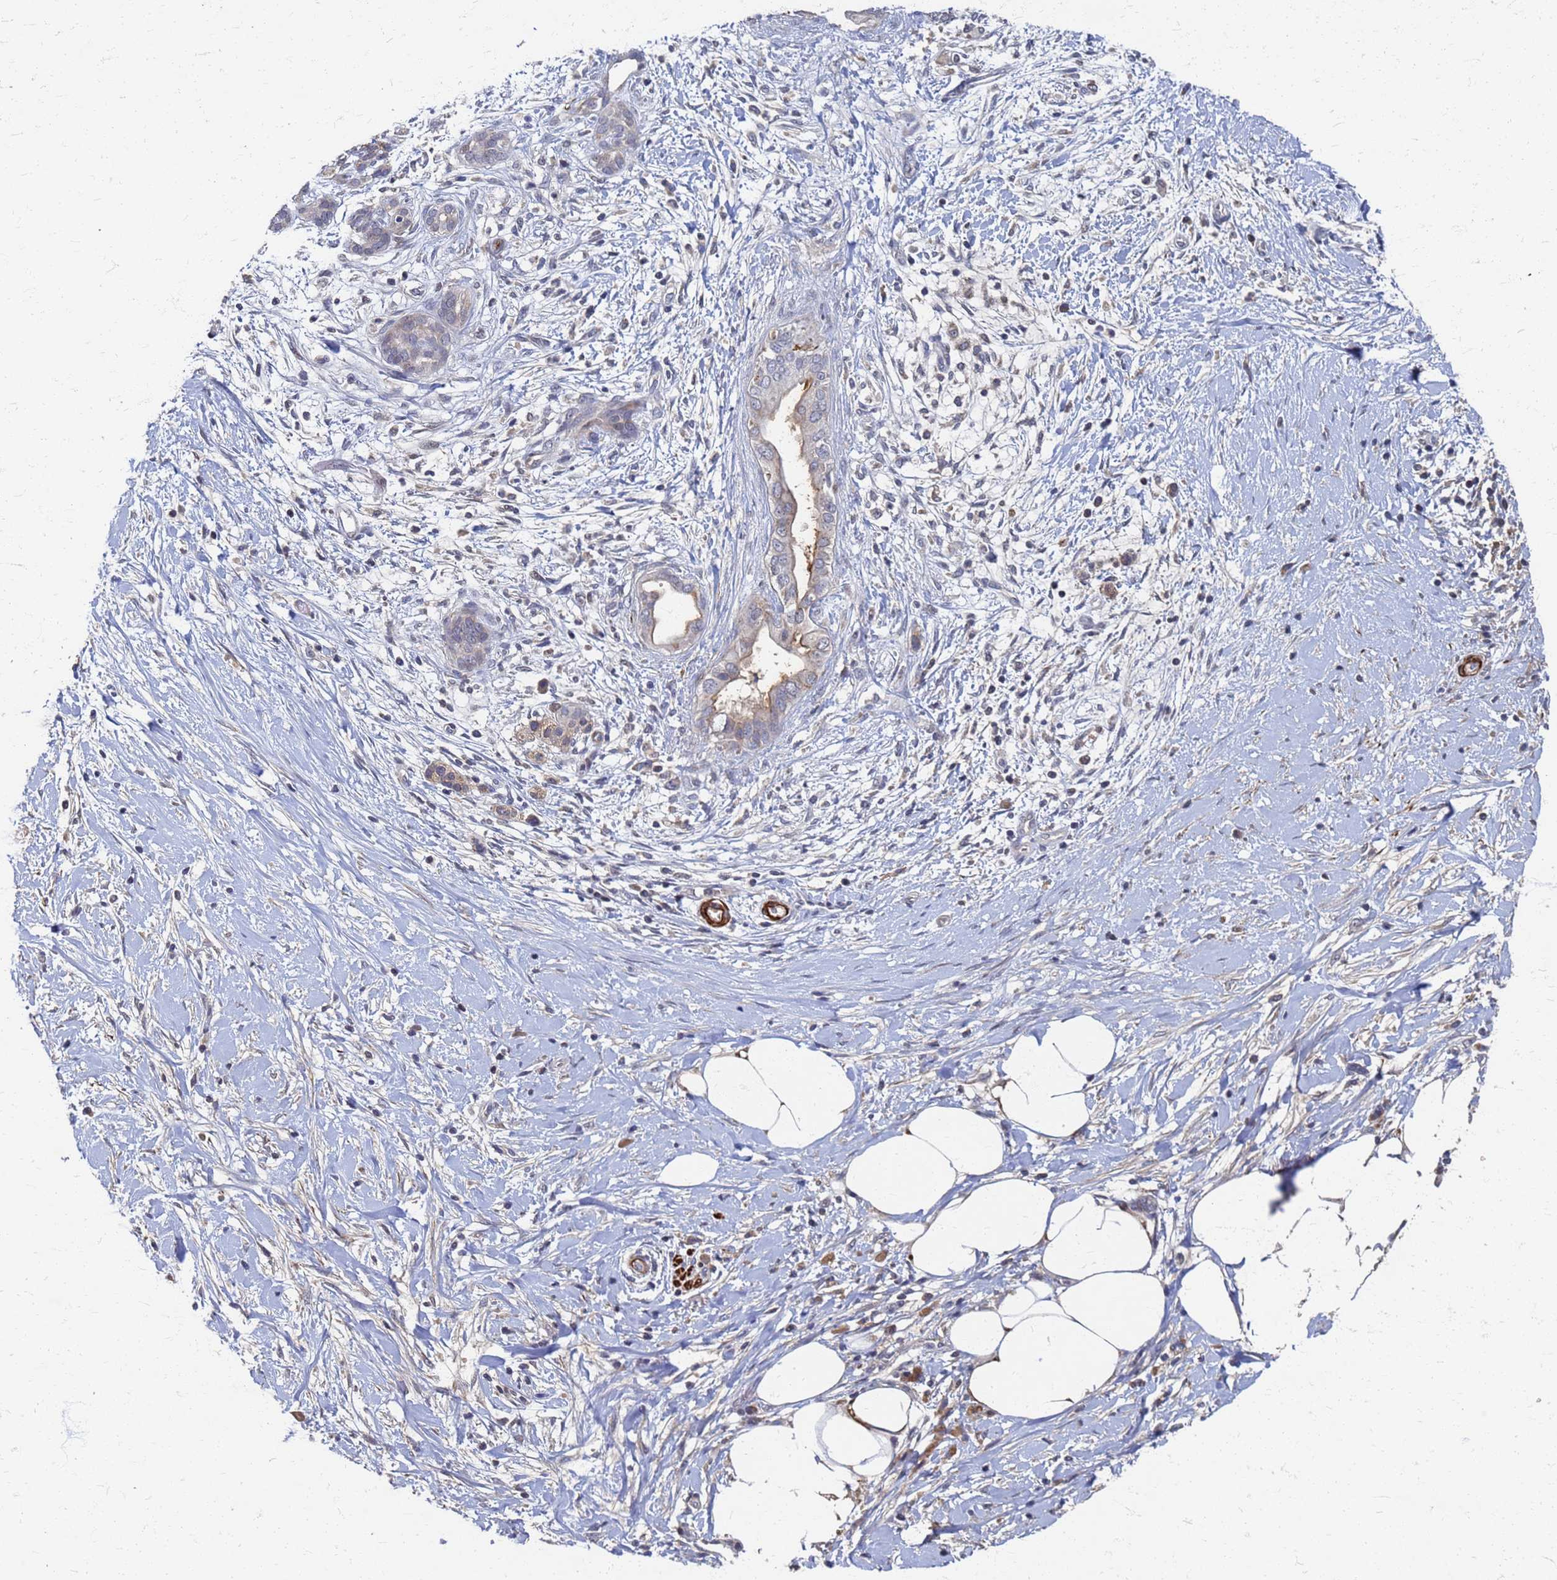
{"staining": {"intensity": "weak", "quantity": "25%-75%", "location": "cytoplasmic/membranous"}, "tissue": "pancreatic cancer", "cell_type": "Tumor cells", "image_type": "cancer", "snomed": [{"axis": "morphology", "description": "Adenocarcinoma, NOS"}, {"axis": "topography", "description": "Pancreas"}], "caption": "Brown immunohistochemical staining in human pancreatic cancer exhibits weak cytoplasmic/membranous positivity in approximately 25%-75% of tumor cells.", "gene": "ATPAF1", "patient": {"sex": "male", "age": 58}}